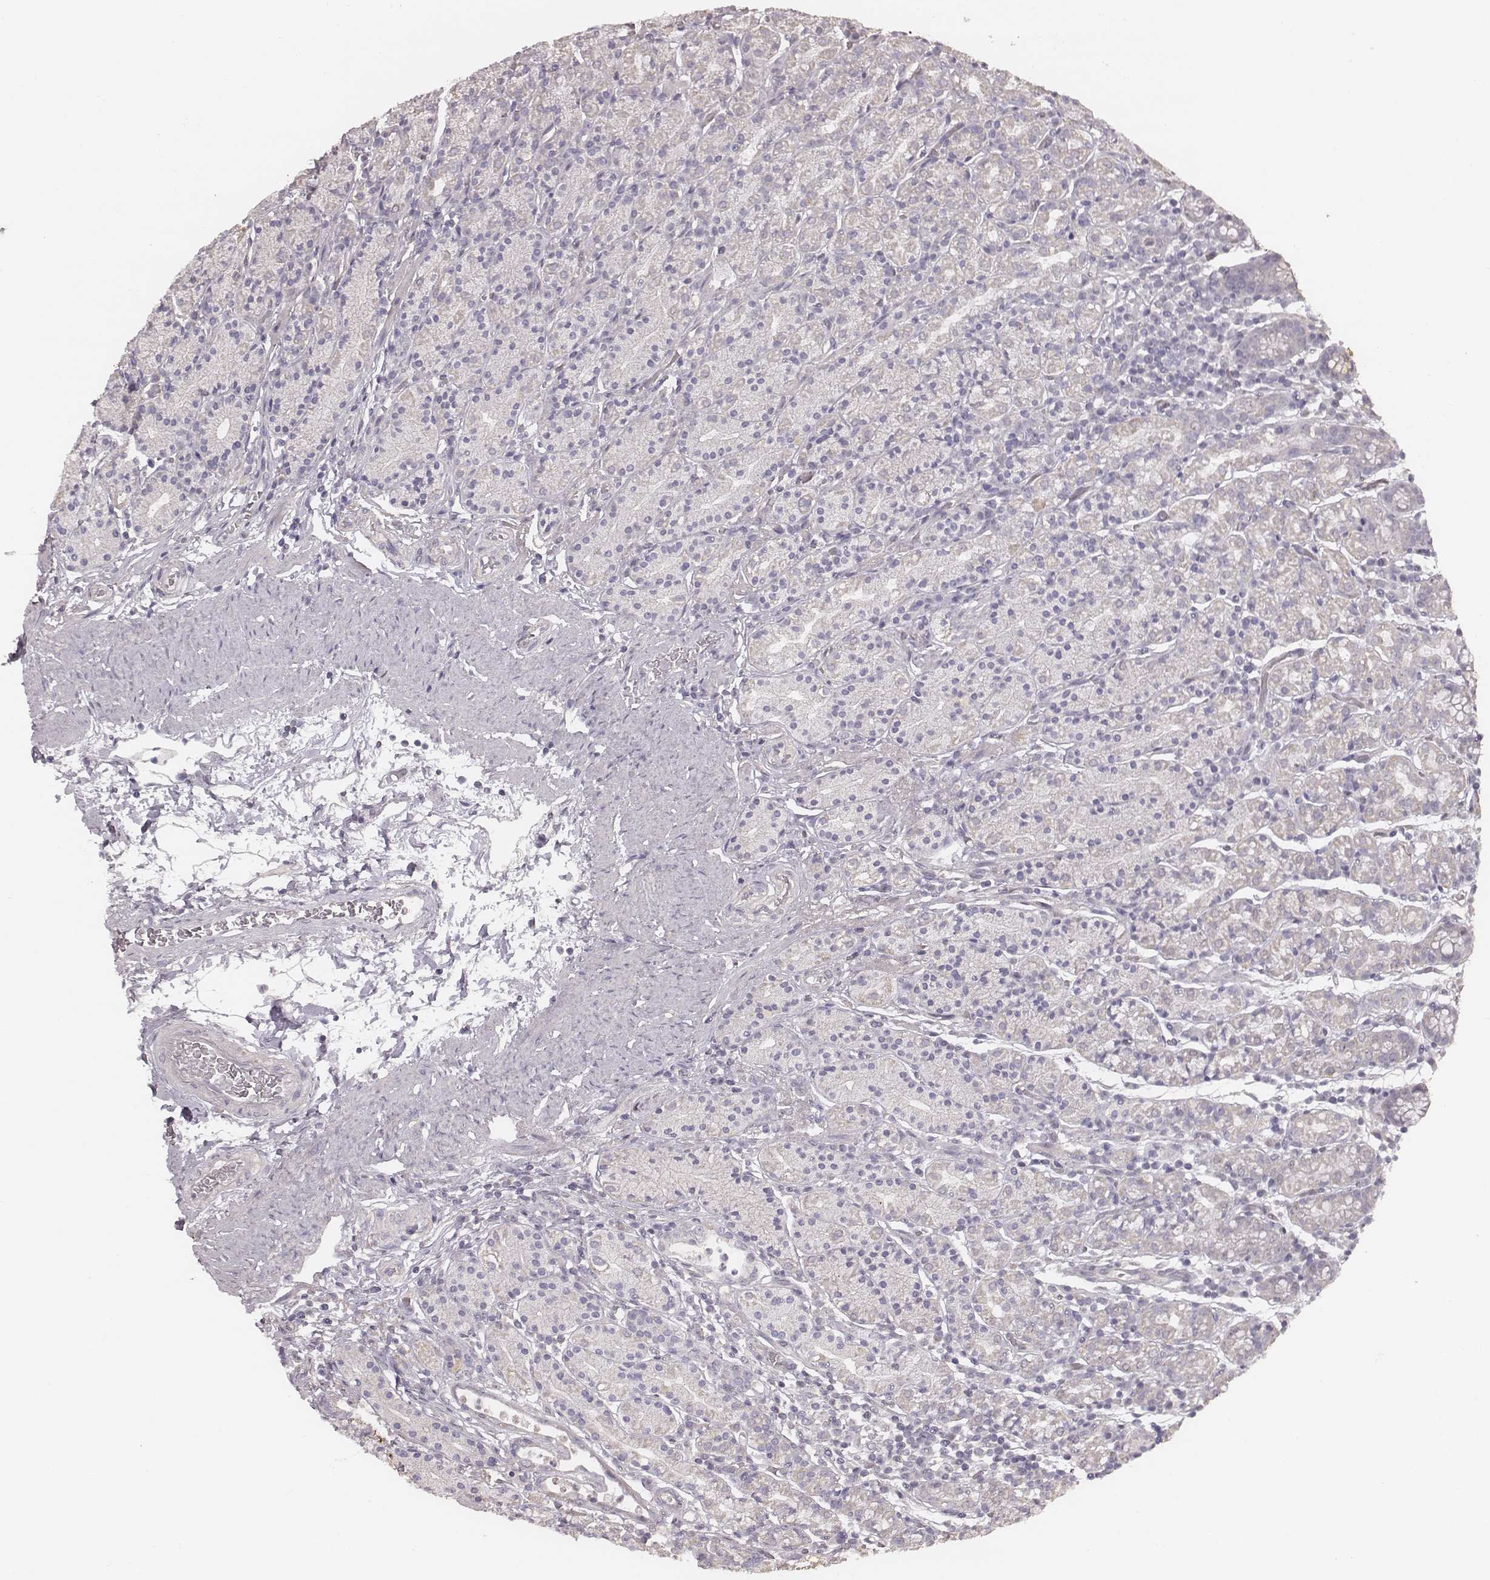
{"staining": {"intensity": "negative", "quantity": "none", "location": "none"}, "tissue": "stomach", "cell_type": "Glandular cells", "image_type": "normal", "snomed": [{"axis": "morphology", "description": "Normal tissue, NOS"}, {"axis": "topography", "description": "Stomach, upper"}, {"axis": "topography", "description": "Stomach"}], "caption": "Protein analysis of normal stomach exhibits no significant positivity in glandular cells. (DAB (3,3'-diaminobenzidine) immunohistochemistry with hematoxylin counter stain).", "gene": "SLC7A4", "patient": {"sex": "male", "age": 62}}